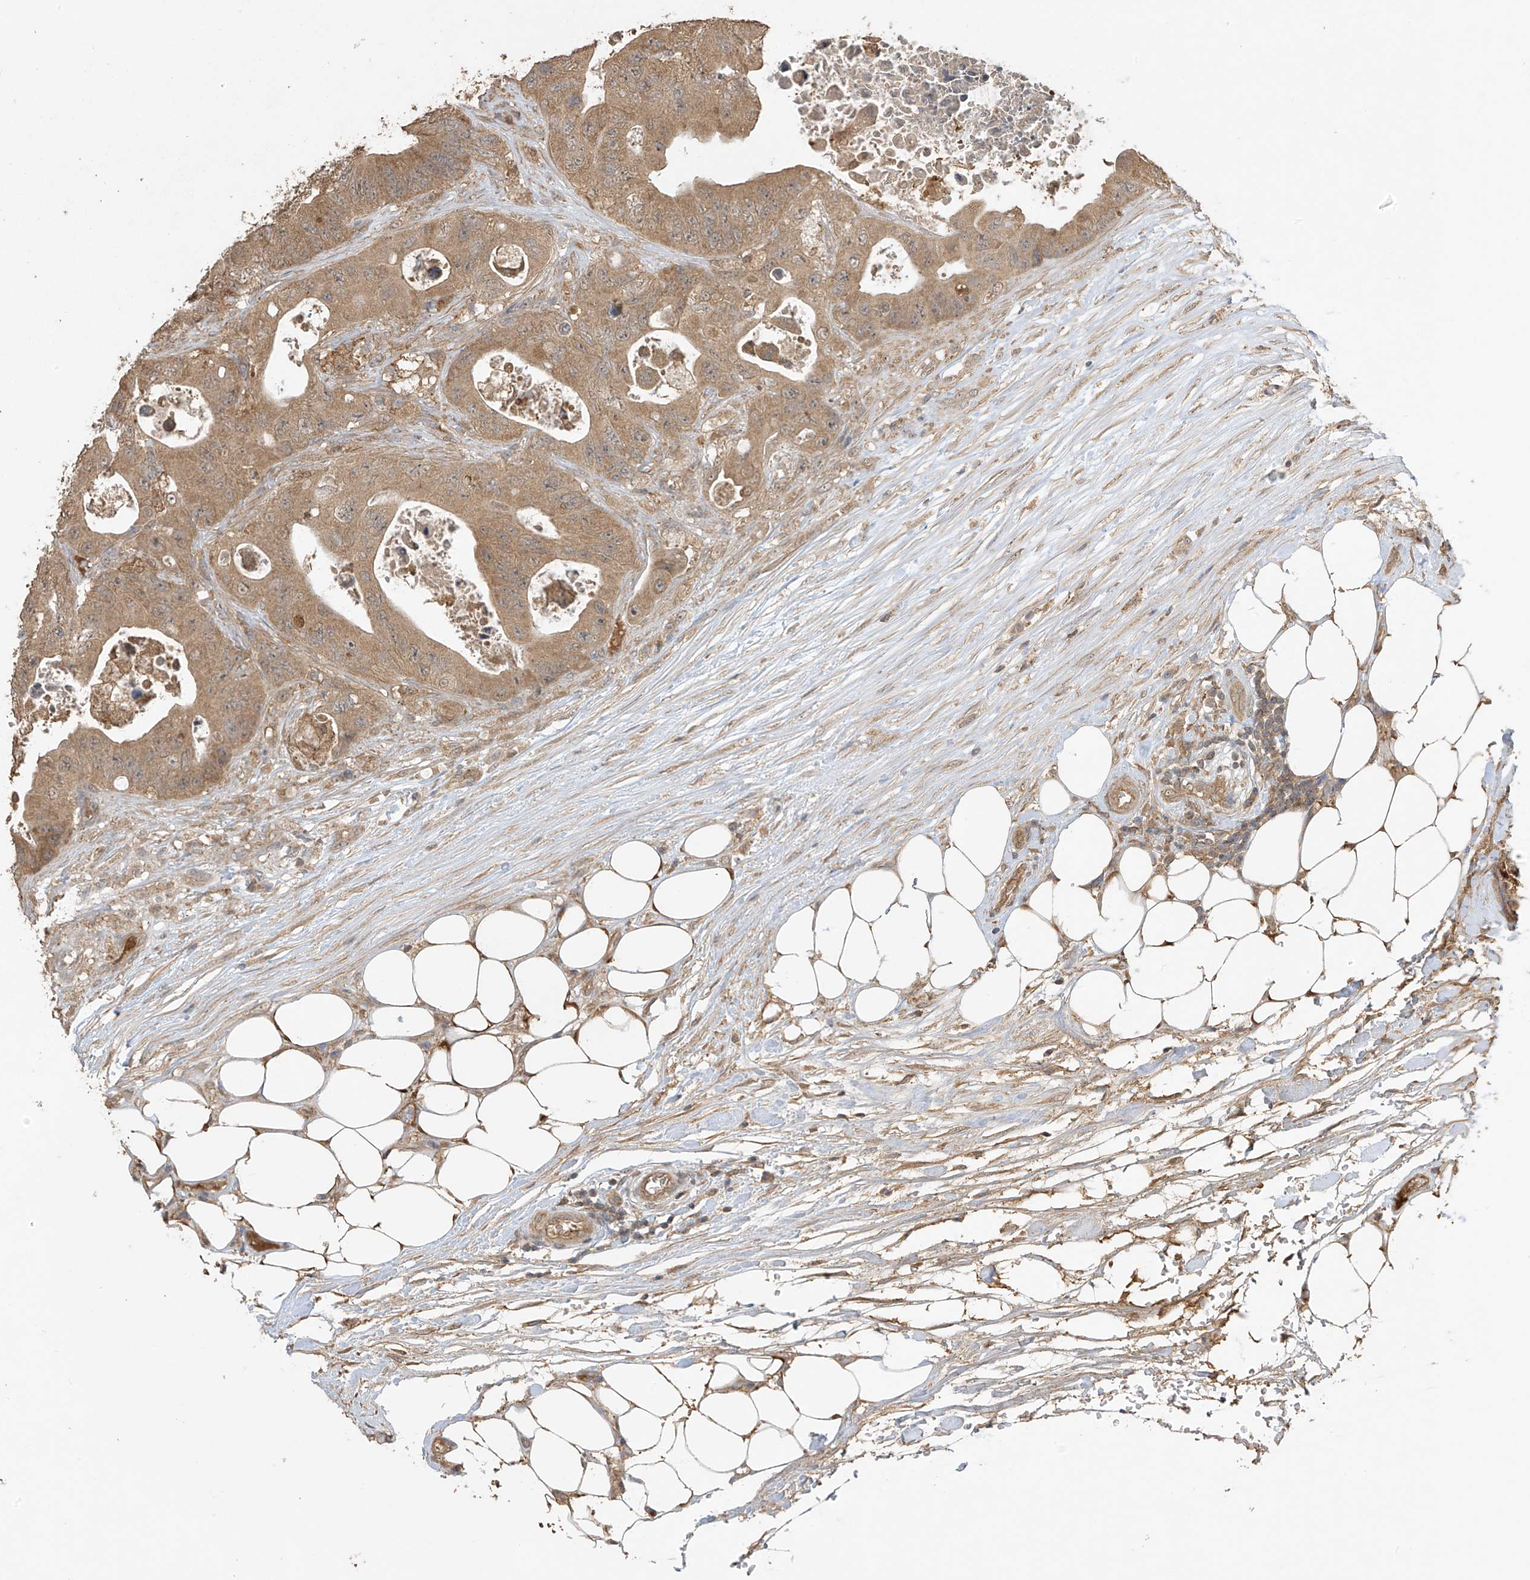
{"staining": {"intensity": "moderate", "quantity": ">75%", "location": "cytoplasmic/membranous"}, "tissue": "colorectal cancer", "cell_type": "Tumor cells", "image_type": "cancer", "snomed": [{"axis": "morphology", "description": "Adenocarcinoma, NOS"}, {"axis": "topography", "description": "Colon"}], "caption": "Protein staining of colorectal adenocarcinoma tissue shows moderate cytoplasmic/membranous expression in approximately >75% of tumor cells.", "gene": "SLFN14", "patient": {"sex": "female", "age": 46}}